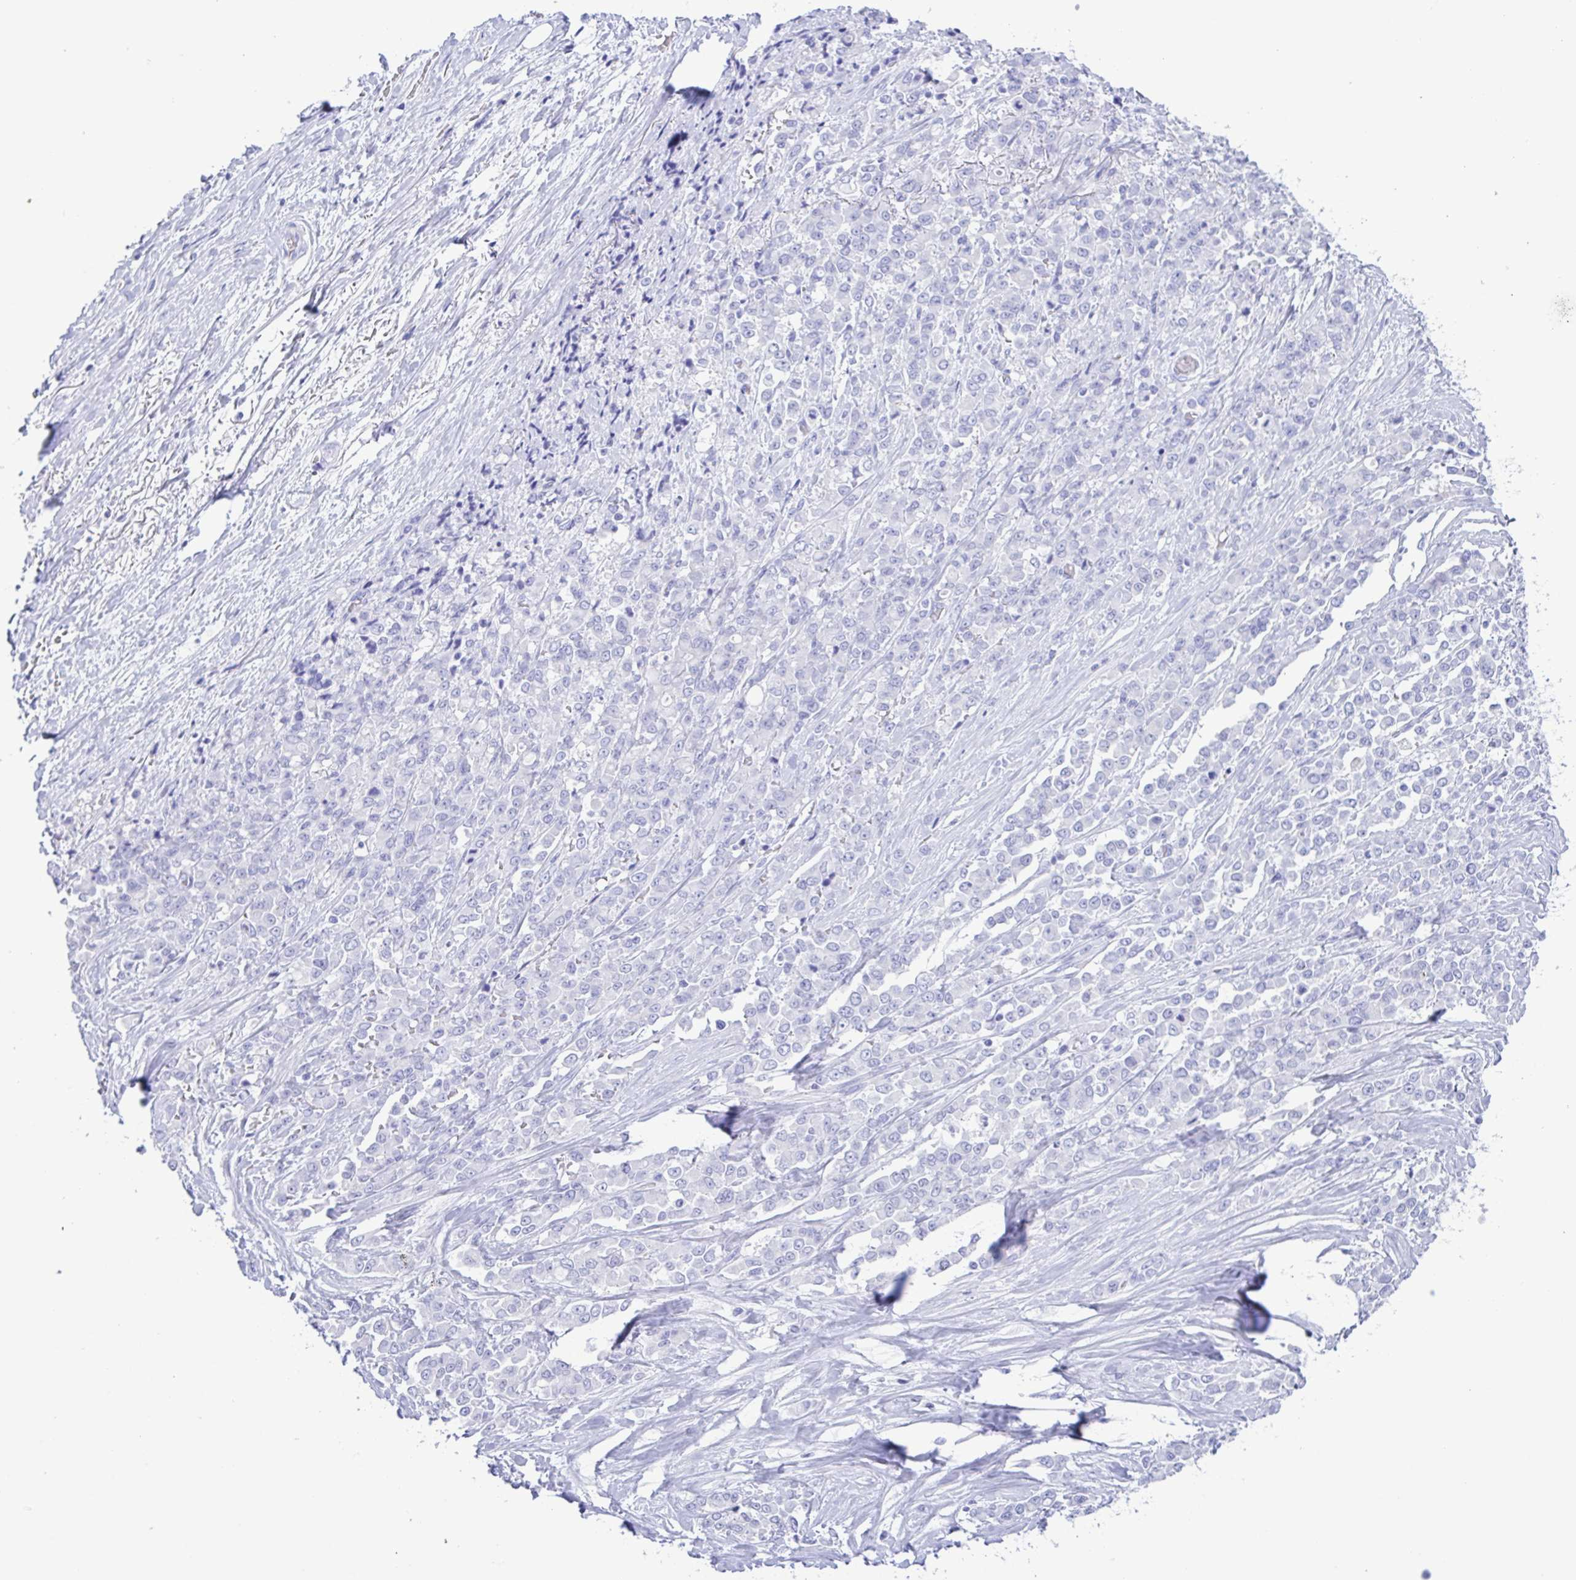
{"staining": {"intensity": "negative", "quantity": "none", "location": "none"}, "tissue": "stomach cancer", "cell_type": "Tumor cells", "image_type": "cancer", "snomed": [{"axis": "morphology", "description": "Adenocarcinoma, NOS"}, {"axis": "topography", "description": "Stomach"}], "caption": "The micrograph exhibits no significant expression in tumor cells of adenocarcinoma (stomach).", "gene": "TSPY2", "patient": {"sex": "female", "age": 76}}